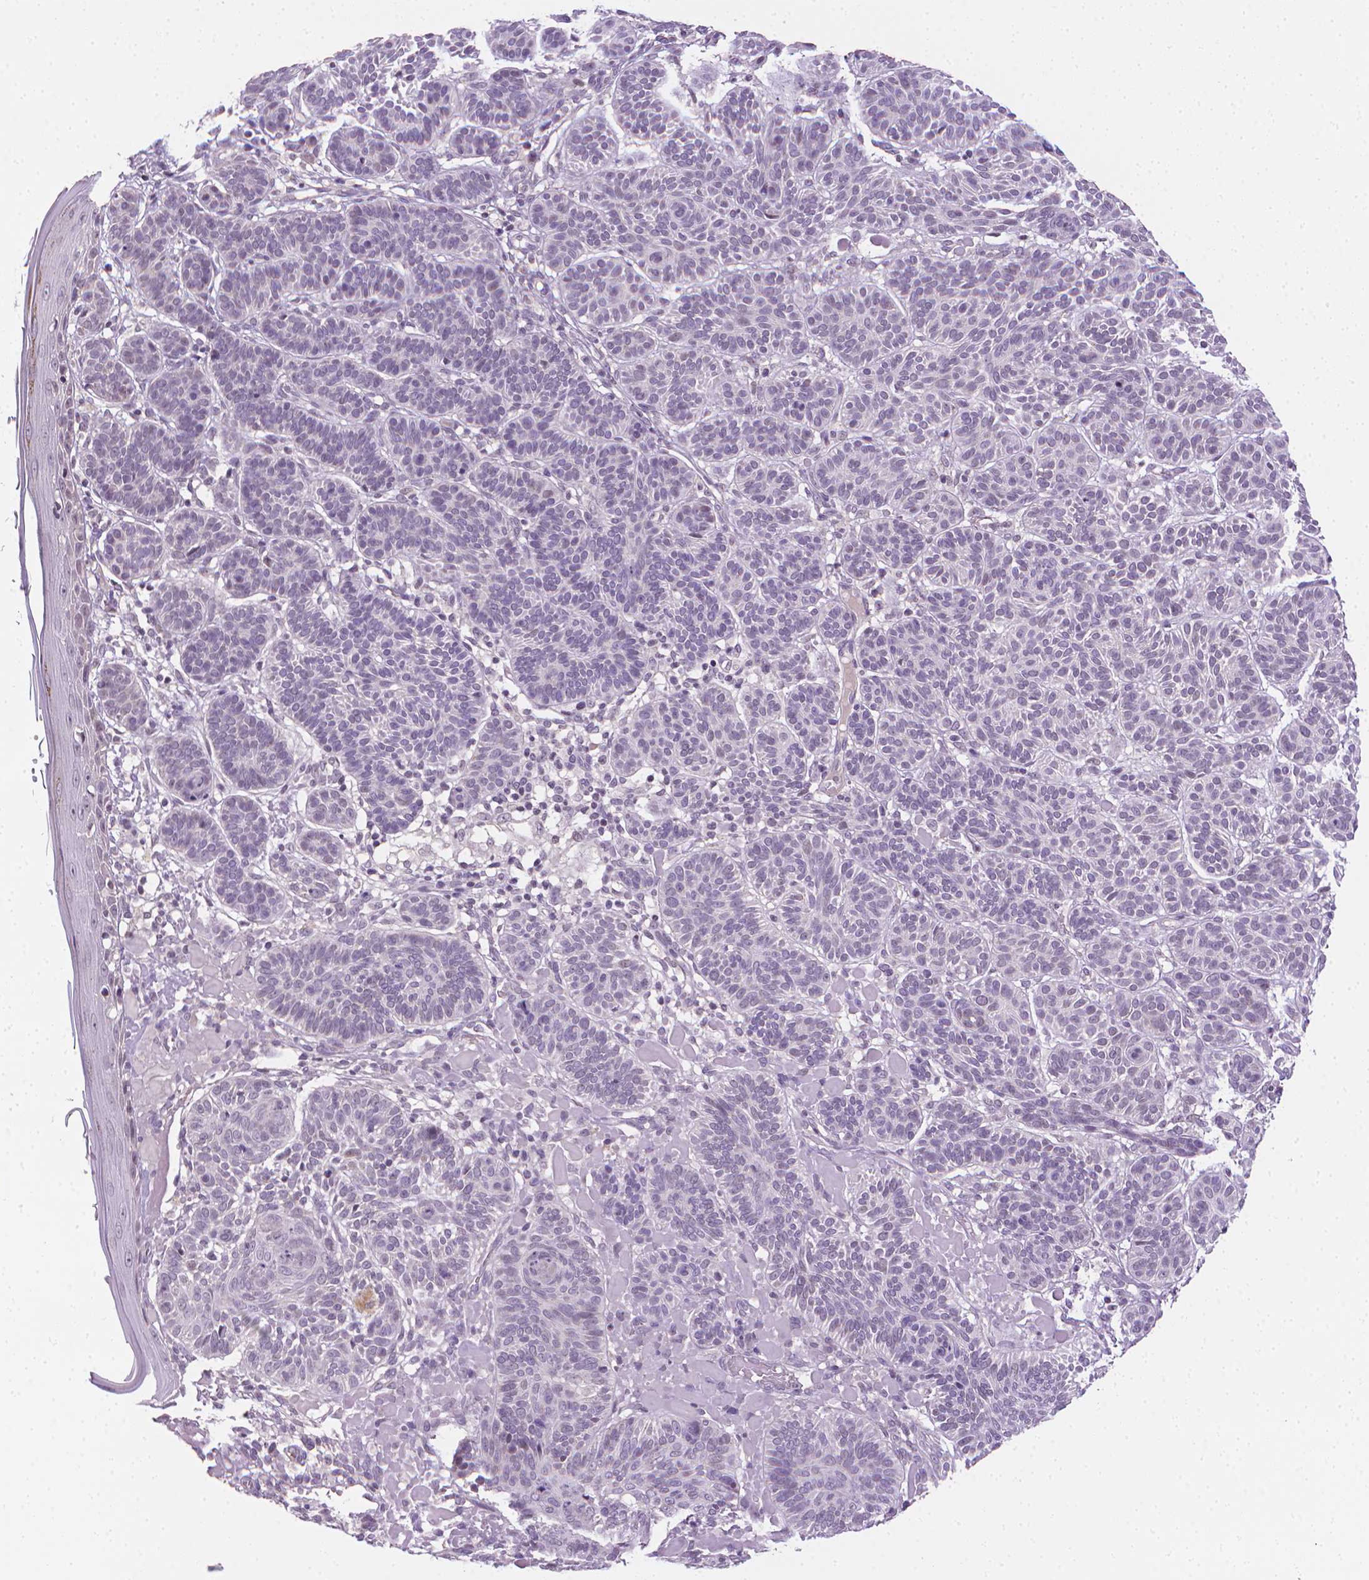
{"staining": {"intensity": "negative", "quantity": "none", "location": "none"}, "tissue": "skin cancer", "cell_type": "Tumor cells", "image_type": "cancer", "snomed": [{"axis": "morphology", "description": "Basal cell carcinoma"}, {"axis": "topography", "description": "Skin"}], "caption": "The image demonstrates no staining of tumor cells in skin basal cell carcinoma. (DAB (3,3'-diaminobenzidine) immunohistochemistry (IHC) with hematoxylin counter stain).", "gene": "NCAN", "patient": {"sex": "male", "age": 85}}